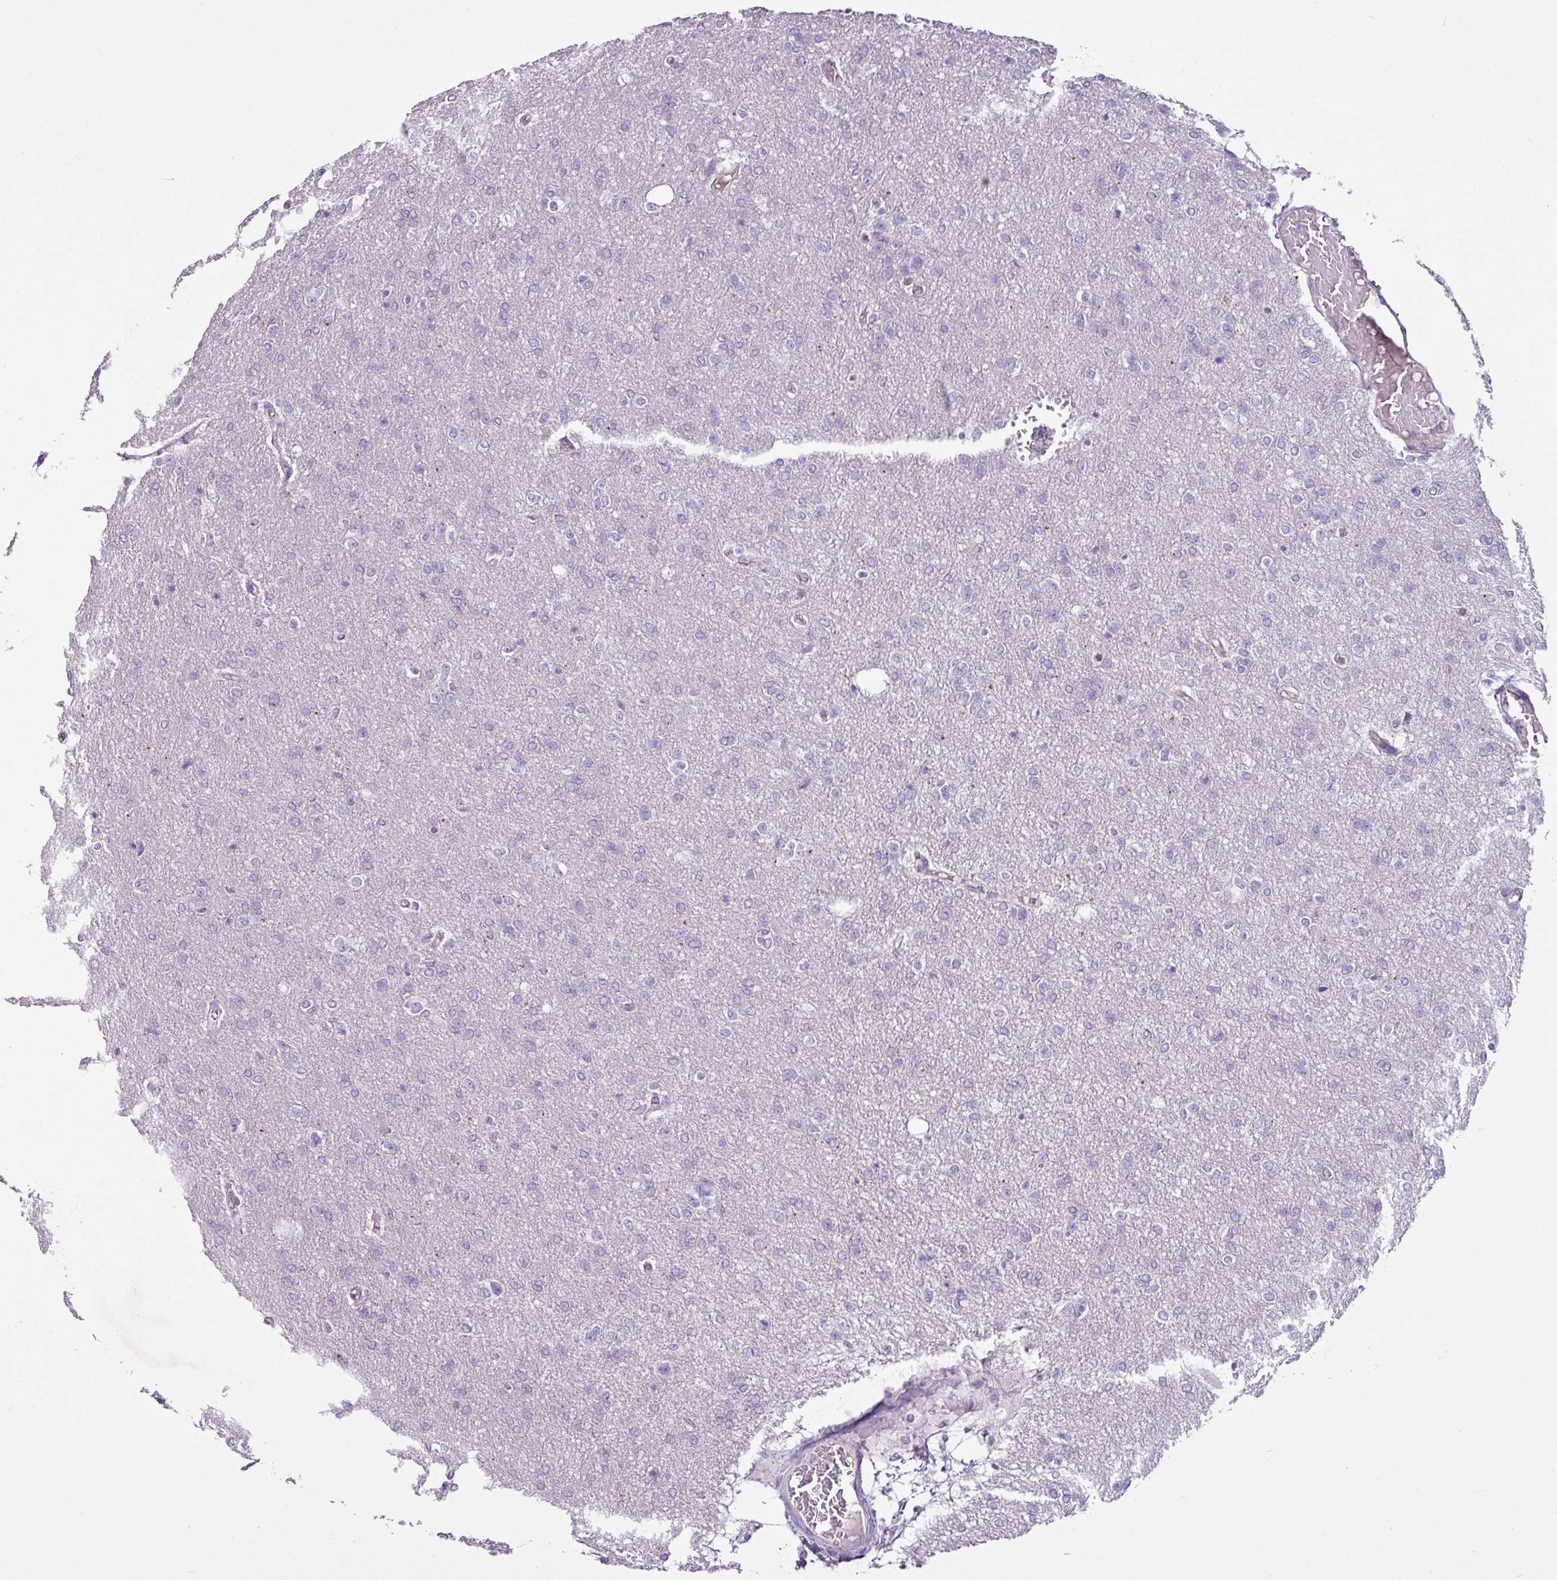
{"staining": {"intensity": "negative", "quantity": "none", "location": "none"}, "tissue": "glioma", "cell_type": "Tumor cells", "image_type": "cancer", "snomed": [{"axis": "morphology", "description": "Glioma, malignant, Low grade"}, {"axis": "topography", "description": "Brain"}], "caption": "This histopathology image is of malignant glioma (low-grade) stained with immunohistochemistry (IHC) to label a protein in brown with the nuclei are counter-stained blue. There is no staining in tumor cells.", "gene": "EME2", "patient": {"sex": "male", "age": 26}}